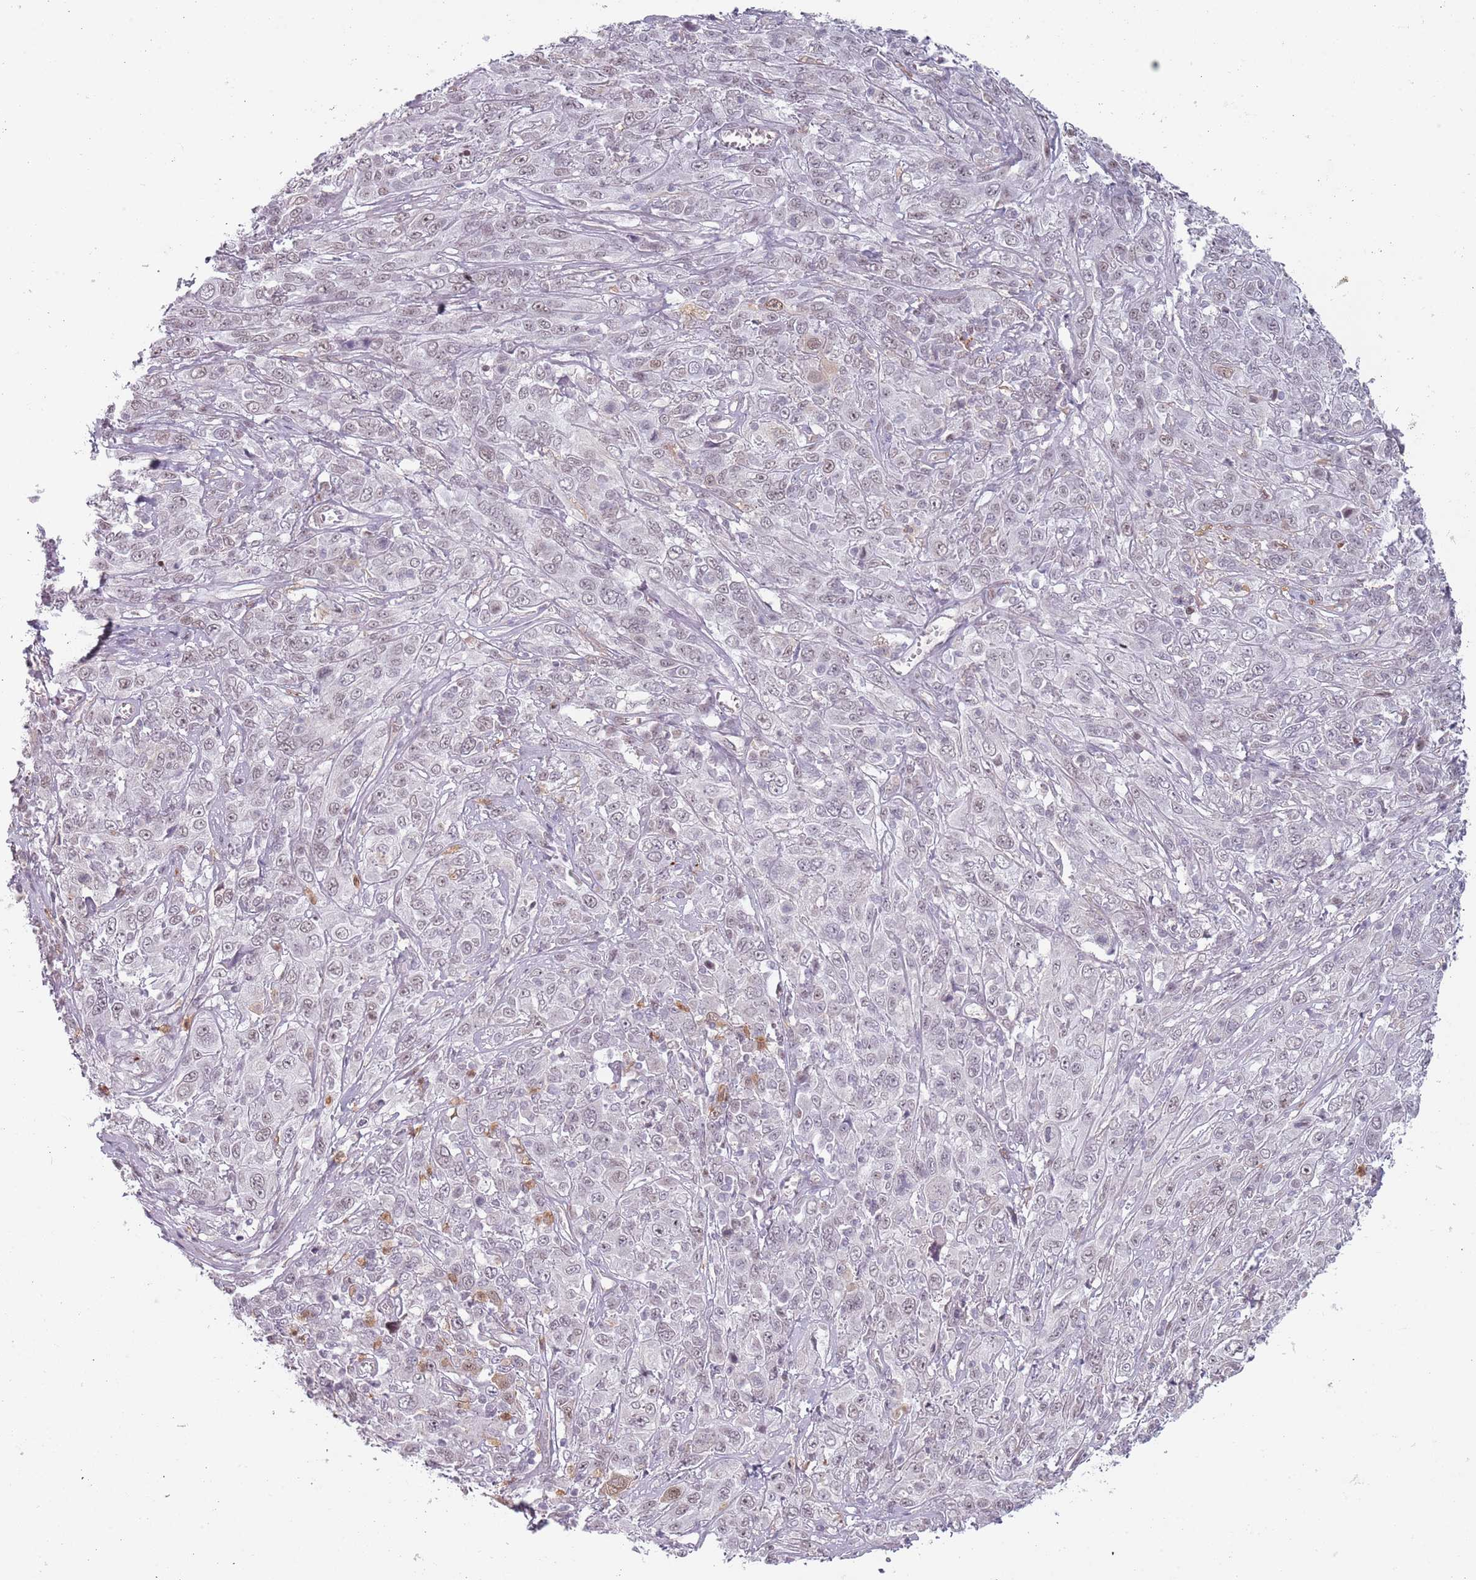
{"staining": {"intensity": "negative", "quantity": "none", "location": "none"}, "tissue": "cervical cancer", "cell_type": "Tumor cells", "image_type": "cancer", "snomed": [{"axis": "morphology", "description": "Squamous cell carcinoma, NOS"}, {"axis": "topography", "description": "Cervix"}], "caption": "High magnification brightfield microscopy of cervical cancer (squamous cell carcinoma) stained with DAB (brown) and counterstained with hematoxylin (blue): tumor cells show no significant expression.", "gene": "REXO4", "patient": {"sex": "female", "age": 46}}